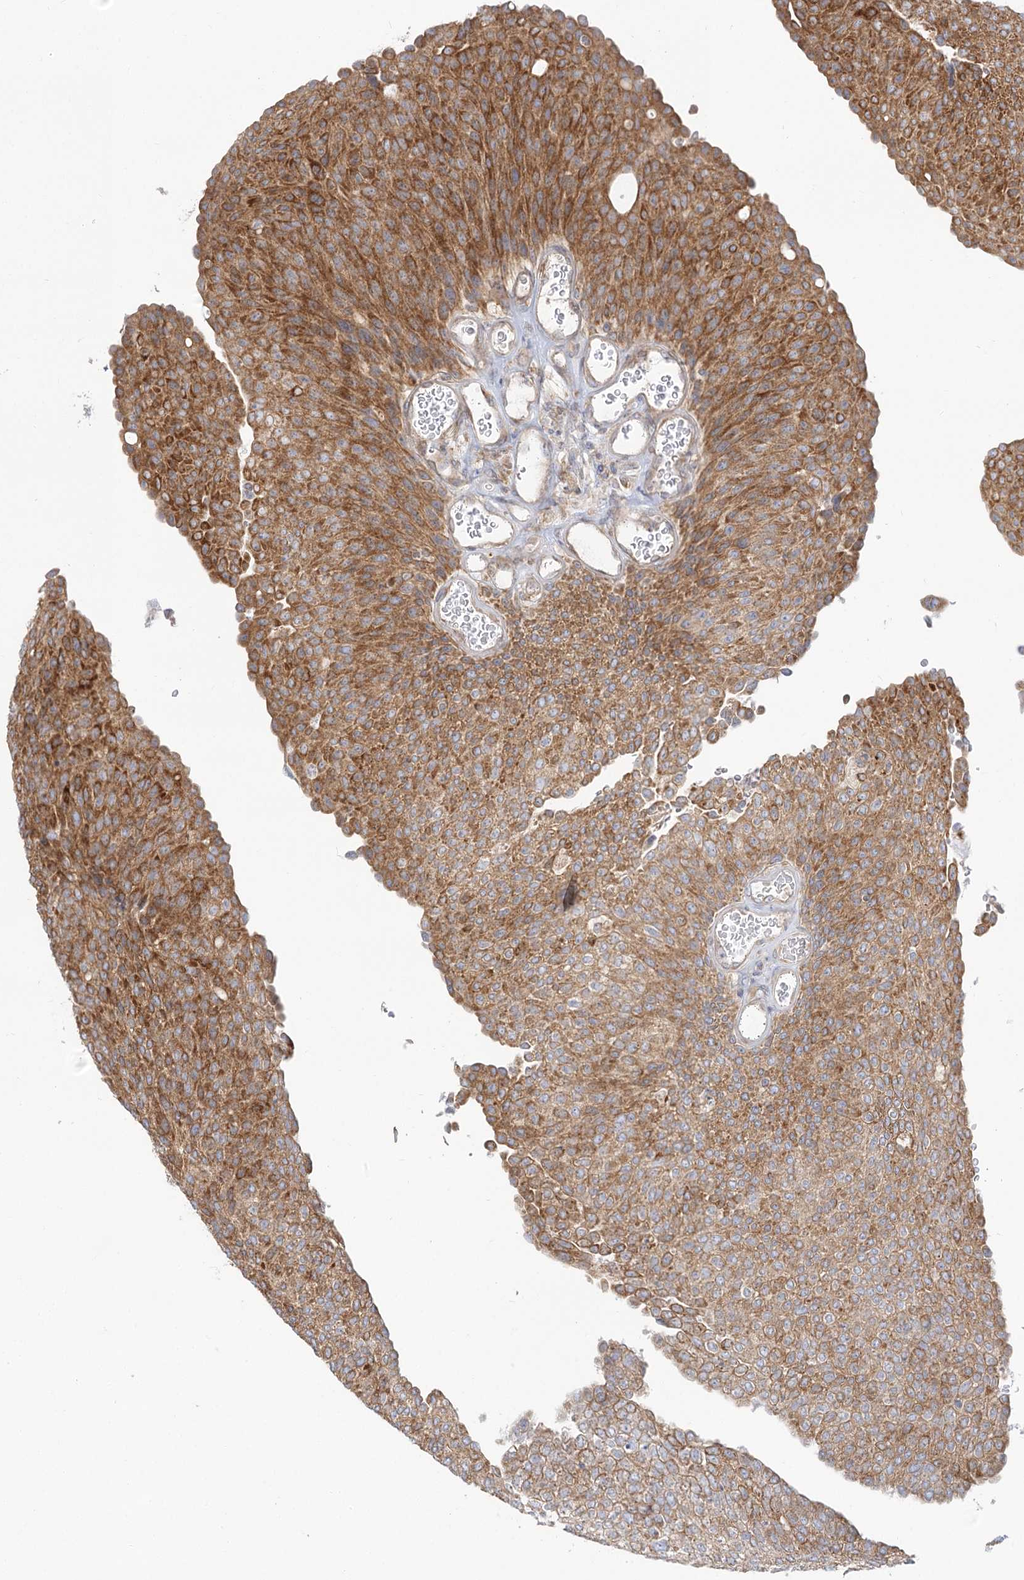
{"staining": {"intensity": "moderate", "quantity": ">75%", "location": "cytoplasmic/membranous"}, "tissue": "urothelial cancer", "cell_type": "Tumor cells", "image_type": "cancer", "snomed": [{"axis": "morphology", "description": "Urothelial carcinoma, Low grade"}, {"axis": "topography", "description": "Urinary bladder"}], "caption": "This is a histology image of immunohistochemistry (IHC) staining of low-grade urothelial carcinoma, which shows moderate expression in the cytoplasmic/membranous of tumor cells.", "gene": "MTMR3", "patient": {"sex": "female", "age": 79}}